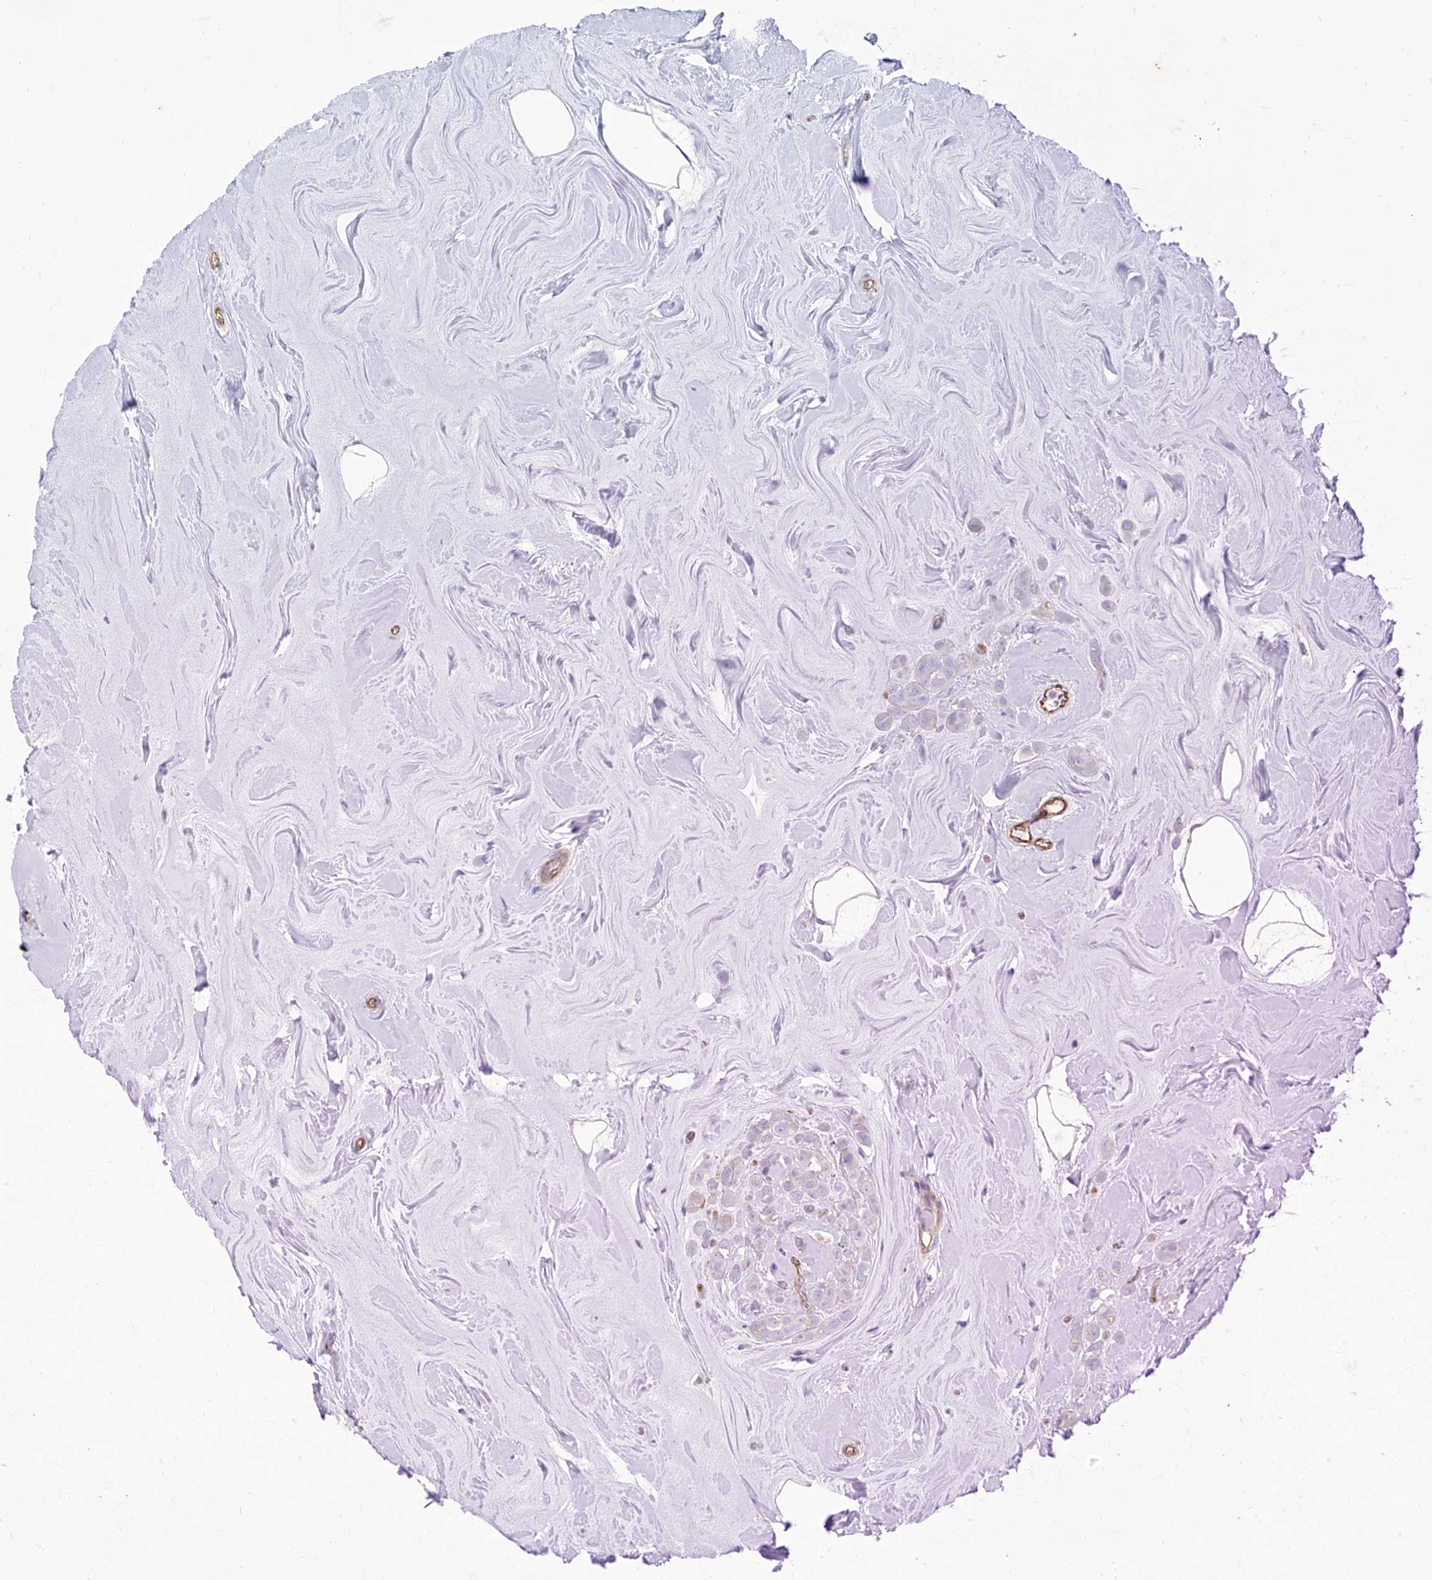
{"staining": {"intensity": "negative", "quantity": "none", "location": "none"}, "tissue": "breast cancer", "cell_type": "Tumor cells", "image_type": "cancer", "snomed": [{"axis": "morphology", "description": "Lobular carcinoma"}, {"axis": "topography", "description": "Breast"}], "caption": "There is no significant expression in tumor cells of breast cancer (lobular carcinoma).", "gene": "C1orf74", "patient": {"sex": "female", "age": 47}}